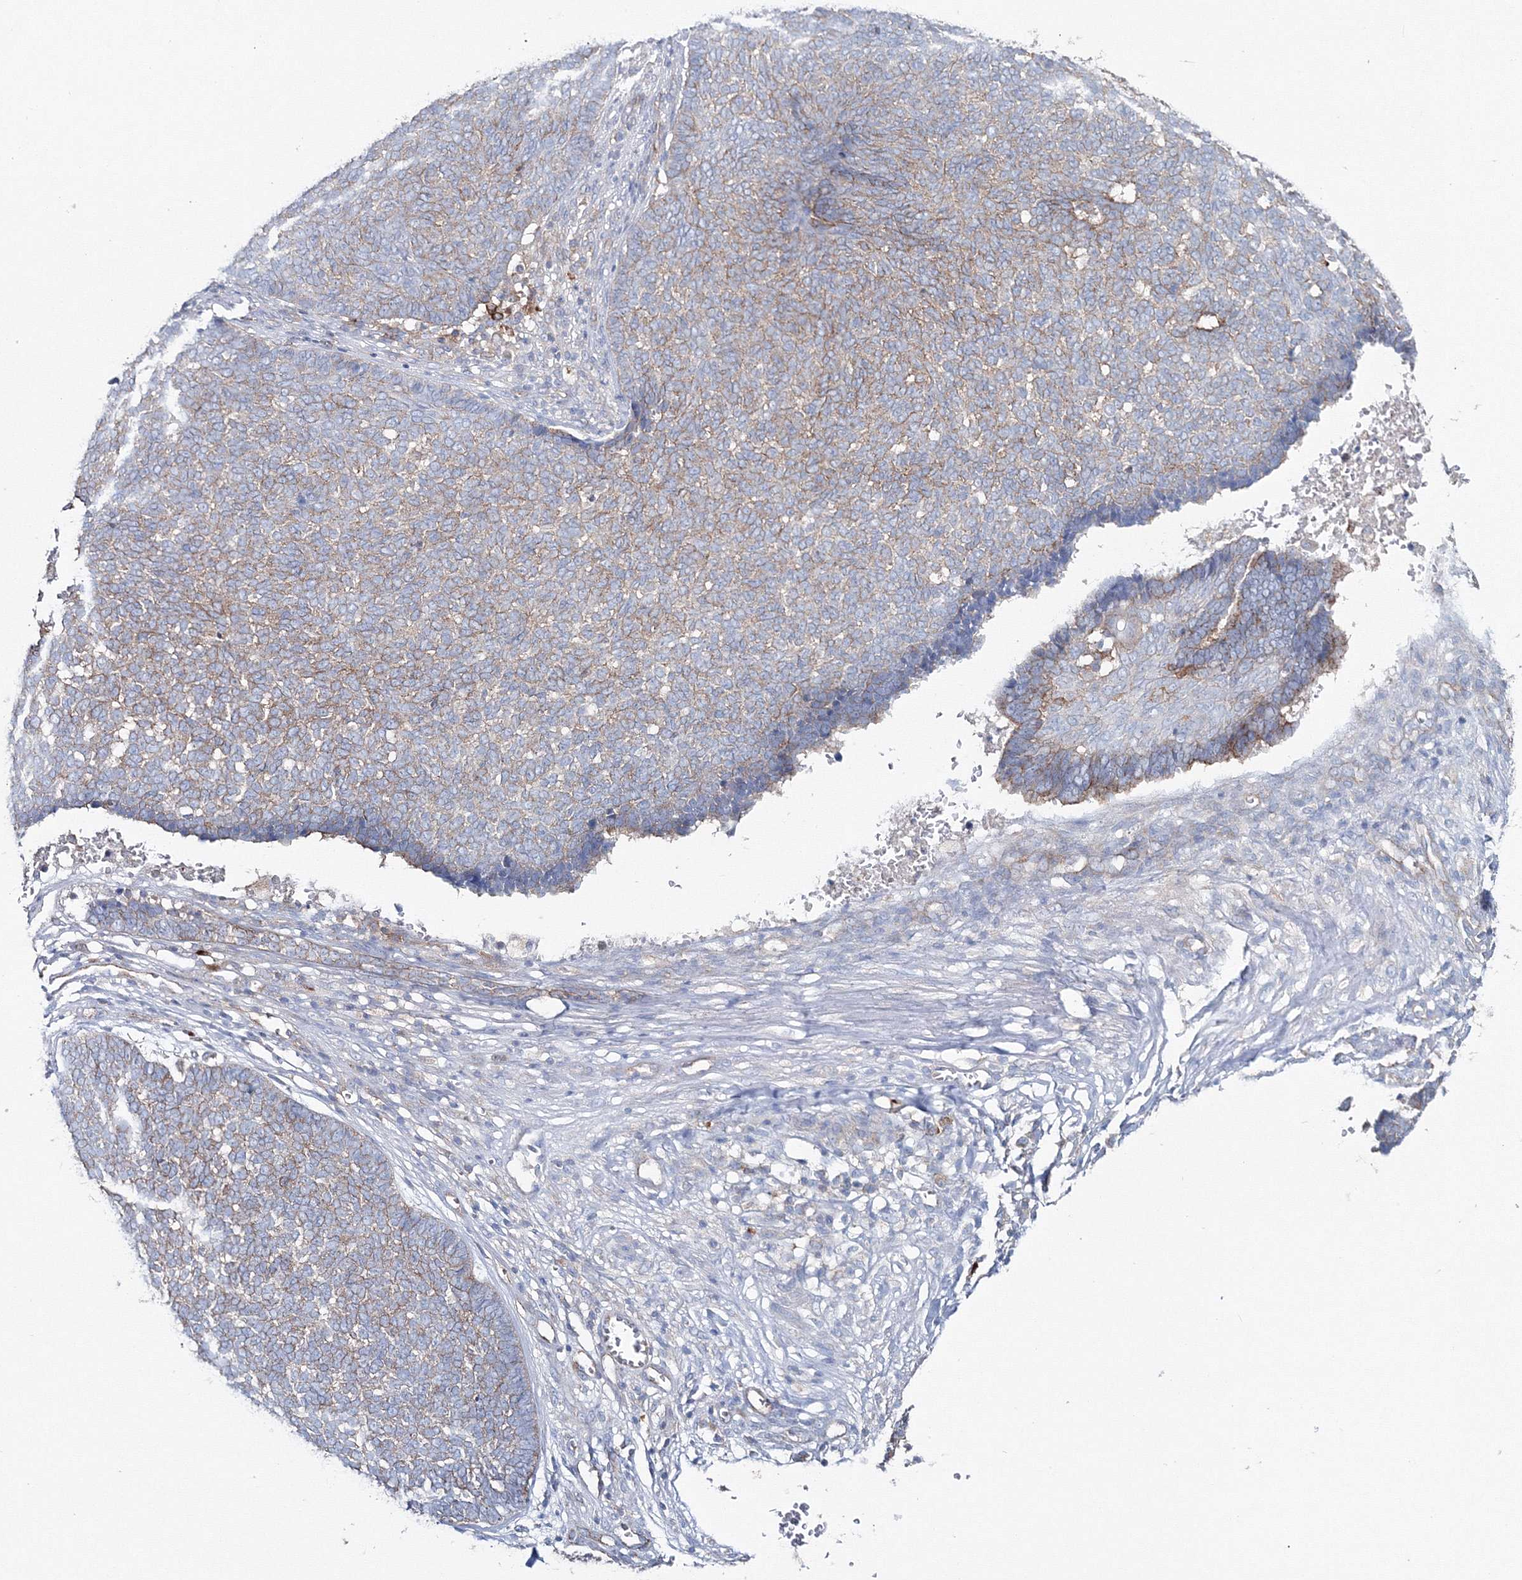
{"staining": {"intensity": "weak", "quantity": "<25%", "location": "cytoplasmic/membranous"}, "tissue": "skin cancer", "cell_type": "Tumor cells", "image_type": "cancer", "snomed": [{"axis": "morphology", "description": "Basal cell carcinoma"}, {"axis": "topography", "description": "Skin"}], "caption": "An image of basal cell carcinoma (skin) stained for a protein reveals no brown staining in tumor cells. (Immunohistochemistry (ihc), brightfield microscopy, high magnification).", "gene": "GGA2", "patient": {"sex": "male", "age": 84}}